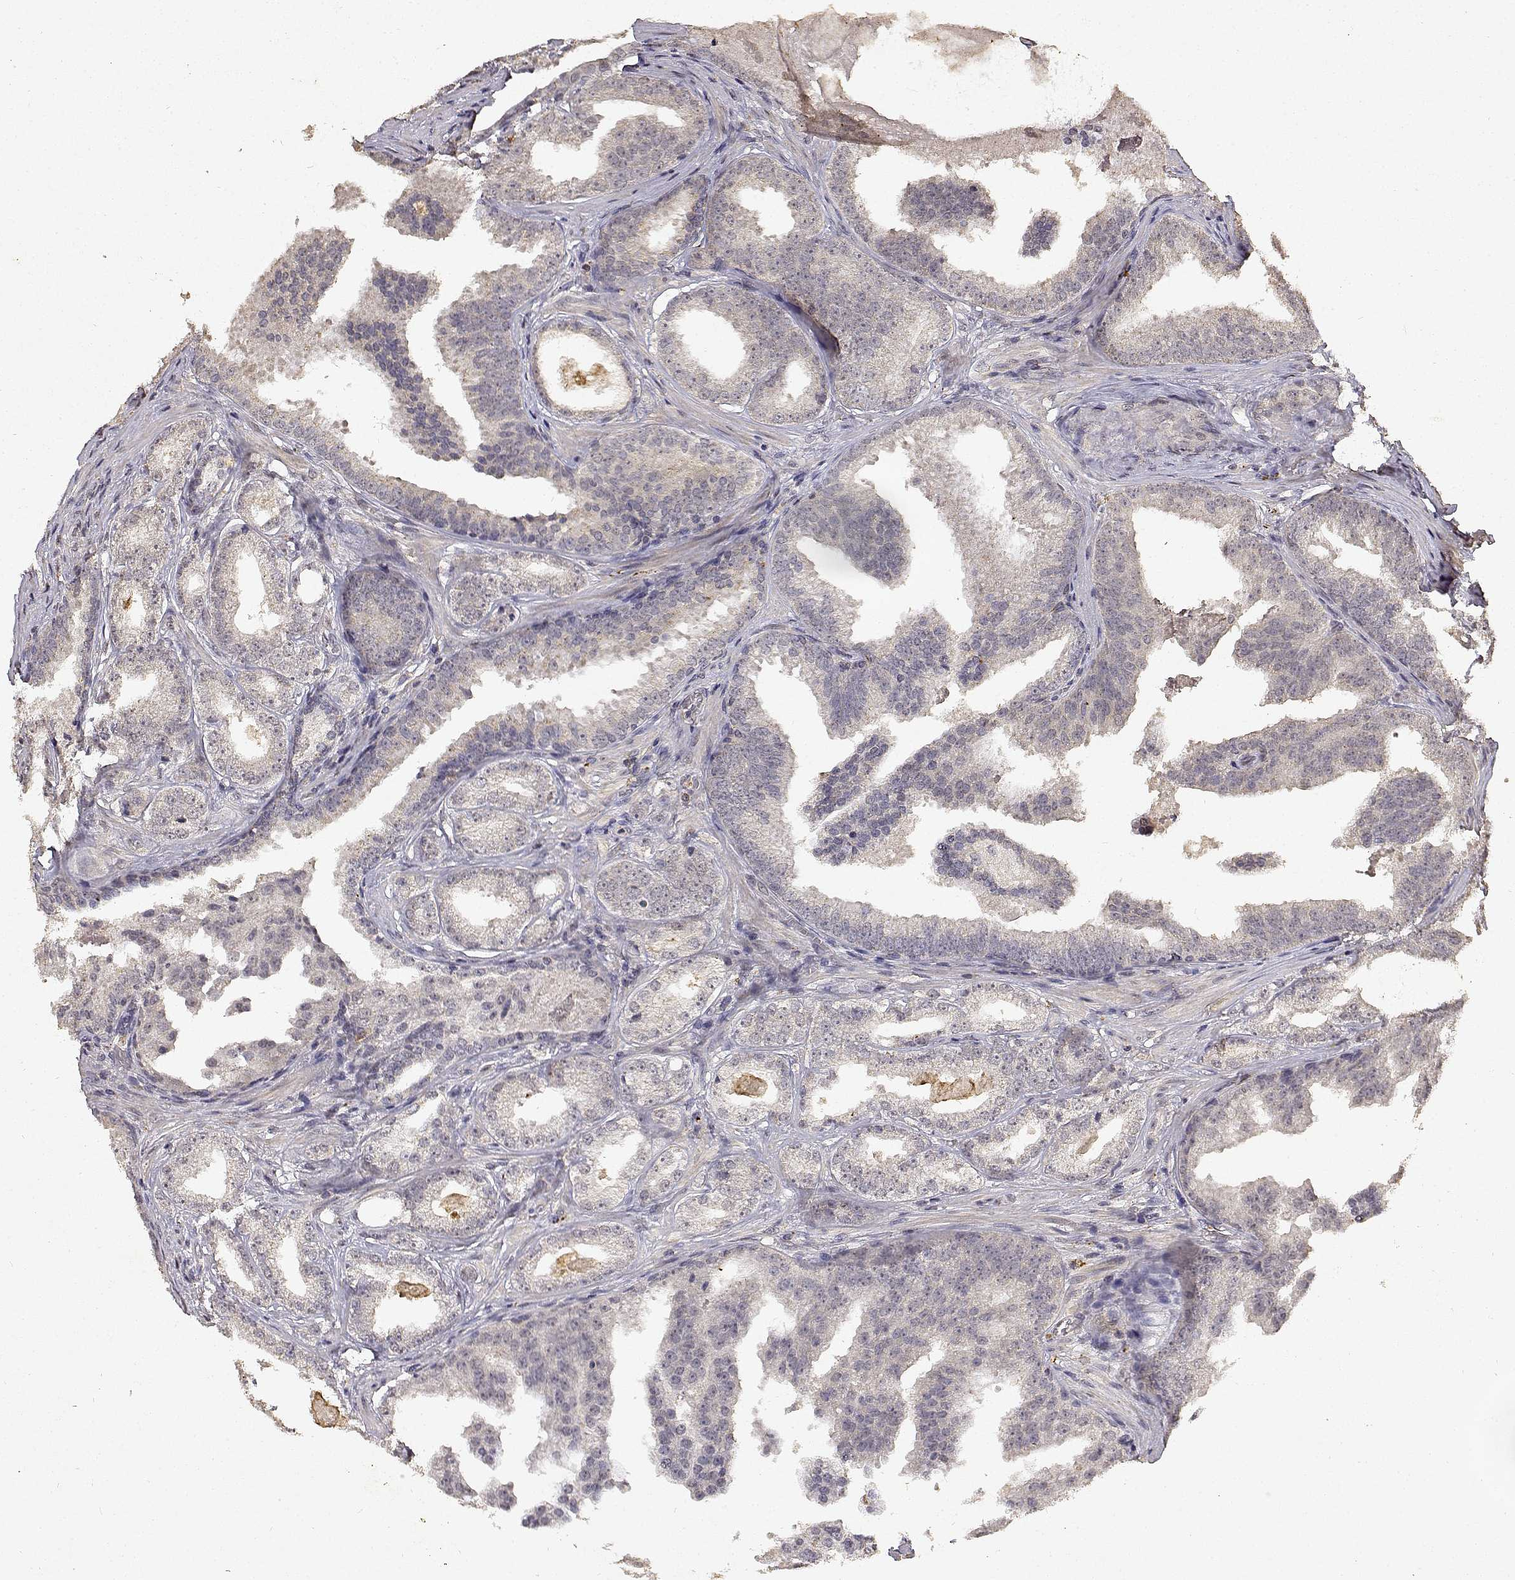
{"staining": {"intensity": "negative", "quantity": "none", "location": "none"}, "tissue": "prostate cancer", "cell_type": "Tumor cells", "image_type": "cancer", "snomed": [{"axis": "morphology", "description": "Adenocarcinoma, Low grade"}, {"axis": "topography", "description": "Prostate"}], "caption": "Immunohistochemistry (IHC) of human prostate low-grade adenocarcinoma displays no expression in tumor cells. The staining is performed using DAB (3,3'-diaminobenzidine) brown chromogen with nuclei counter-stained in using hematoxylin.", "gene": "BDNF", "patient": {"sex": "male", "age": 65}}